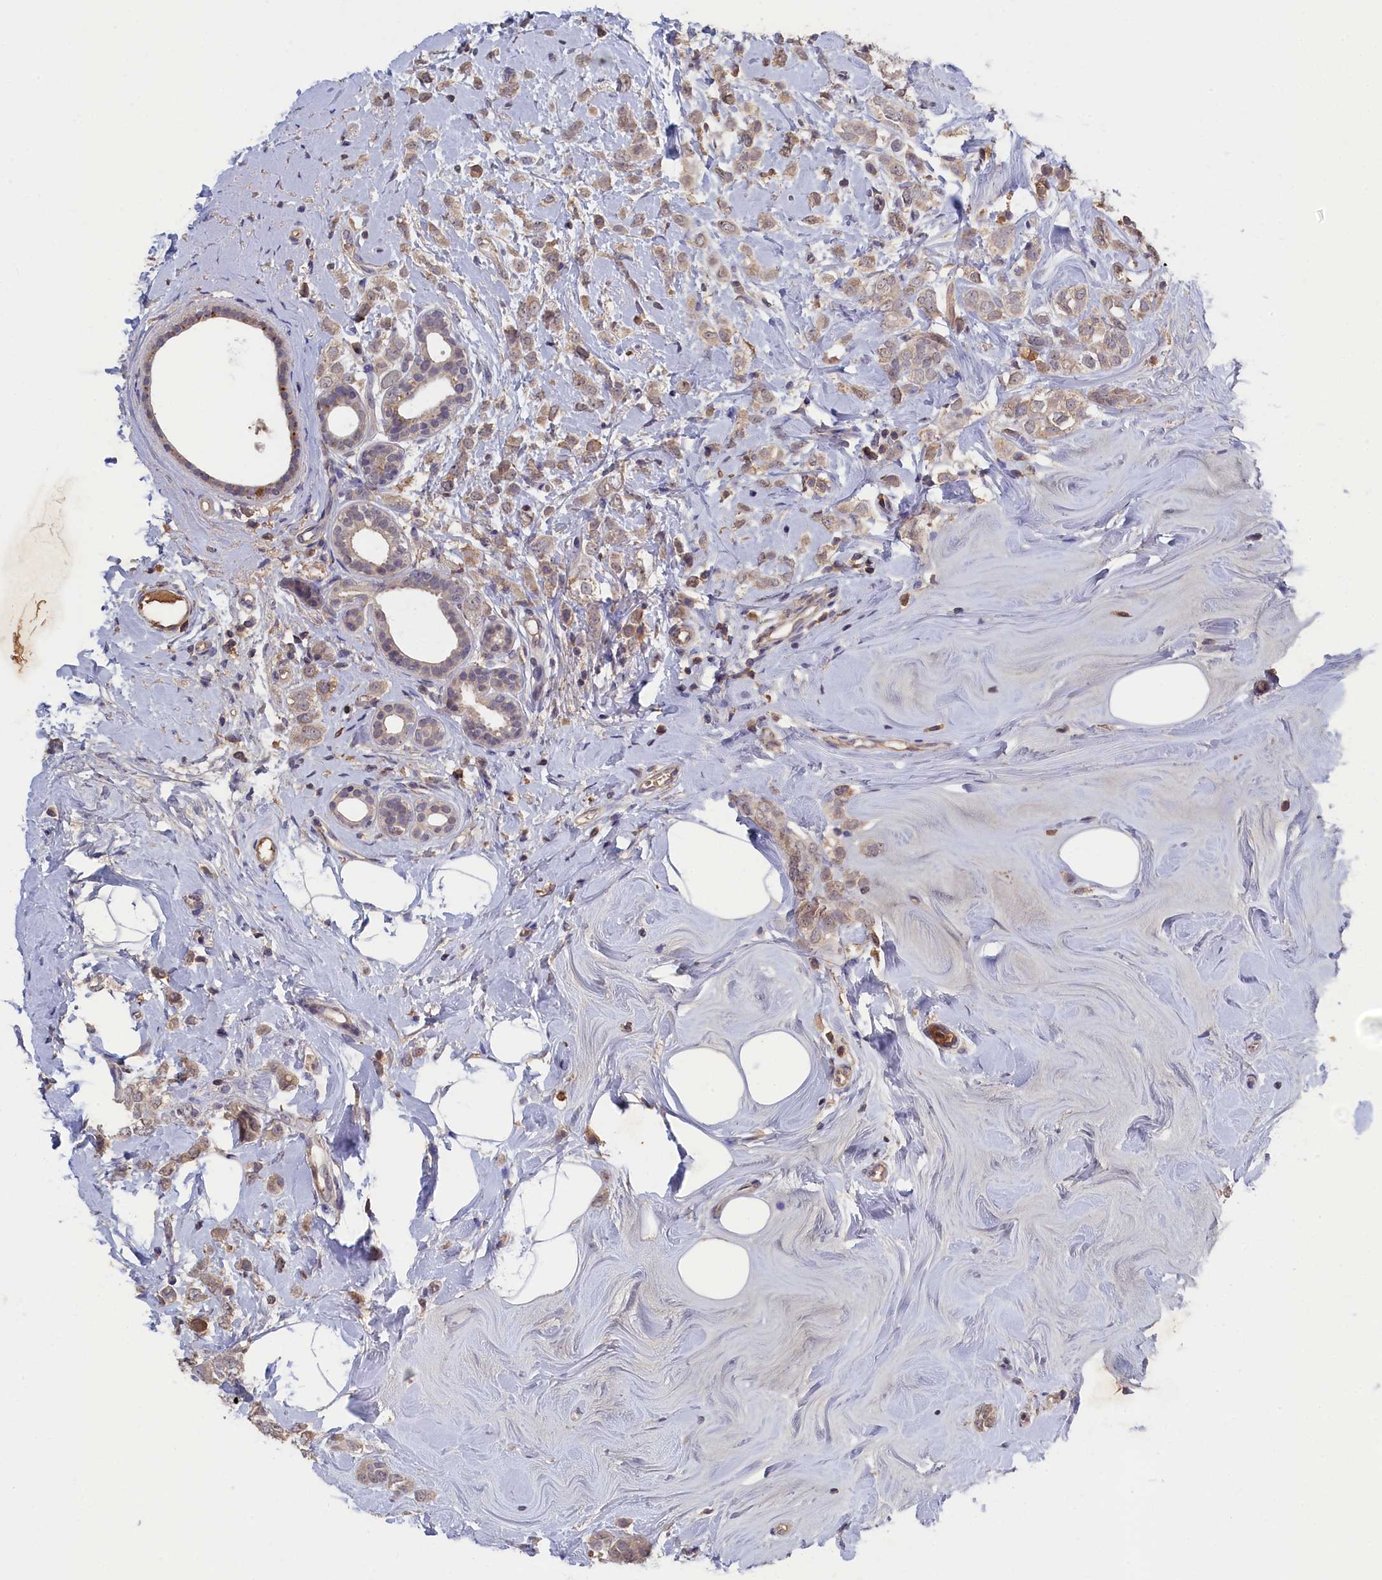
{"staining": {"intensity": "weak", "quantity": "25%-75%", "location": "cytoplasmic/membranous"}, "tissue": "breast cancer", "cell_type": "Tumor cells", "image_type": "cancer", "snomed": [{"axis": "morphology", "description": "Lobular carcinoma"}, {"axis": "topography", "description": "Breast"}], "caption": "DAB immunohistochemical staining of human breast lobular carcinoma shows weak cytoplasmic/membranous protein expression in approximately 25%-75% of tumor cells.", "gene": "CELF5", "patient": {"sex": "female", "age": 47}}